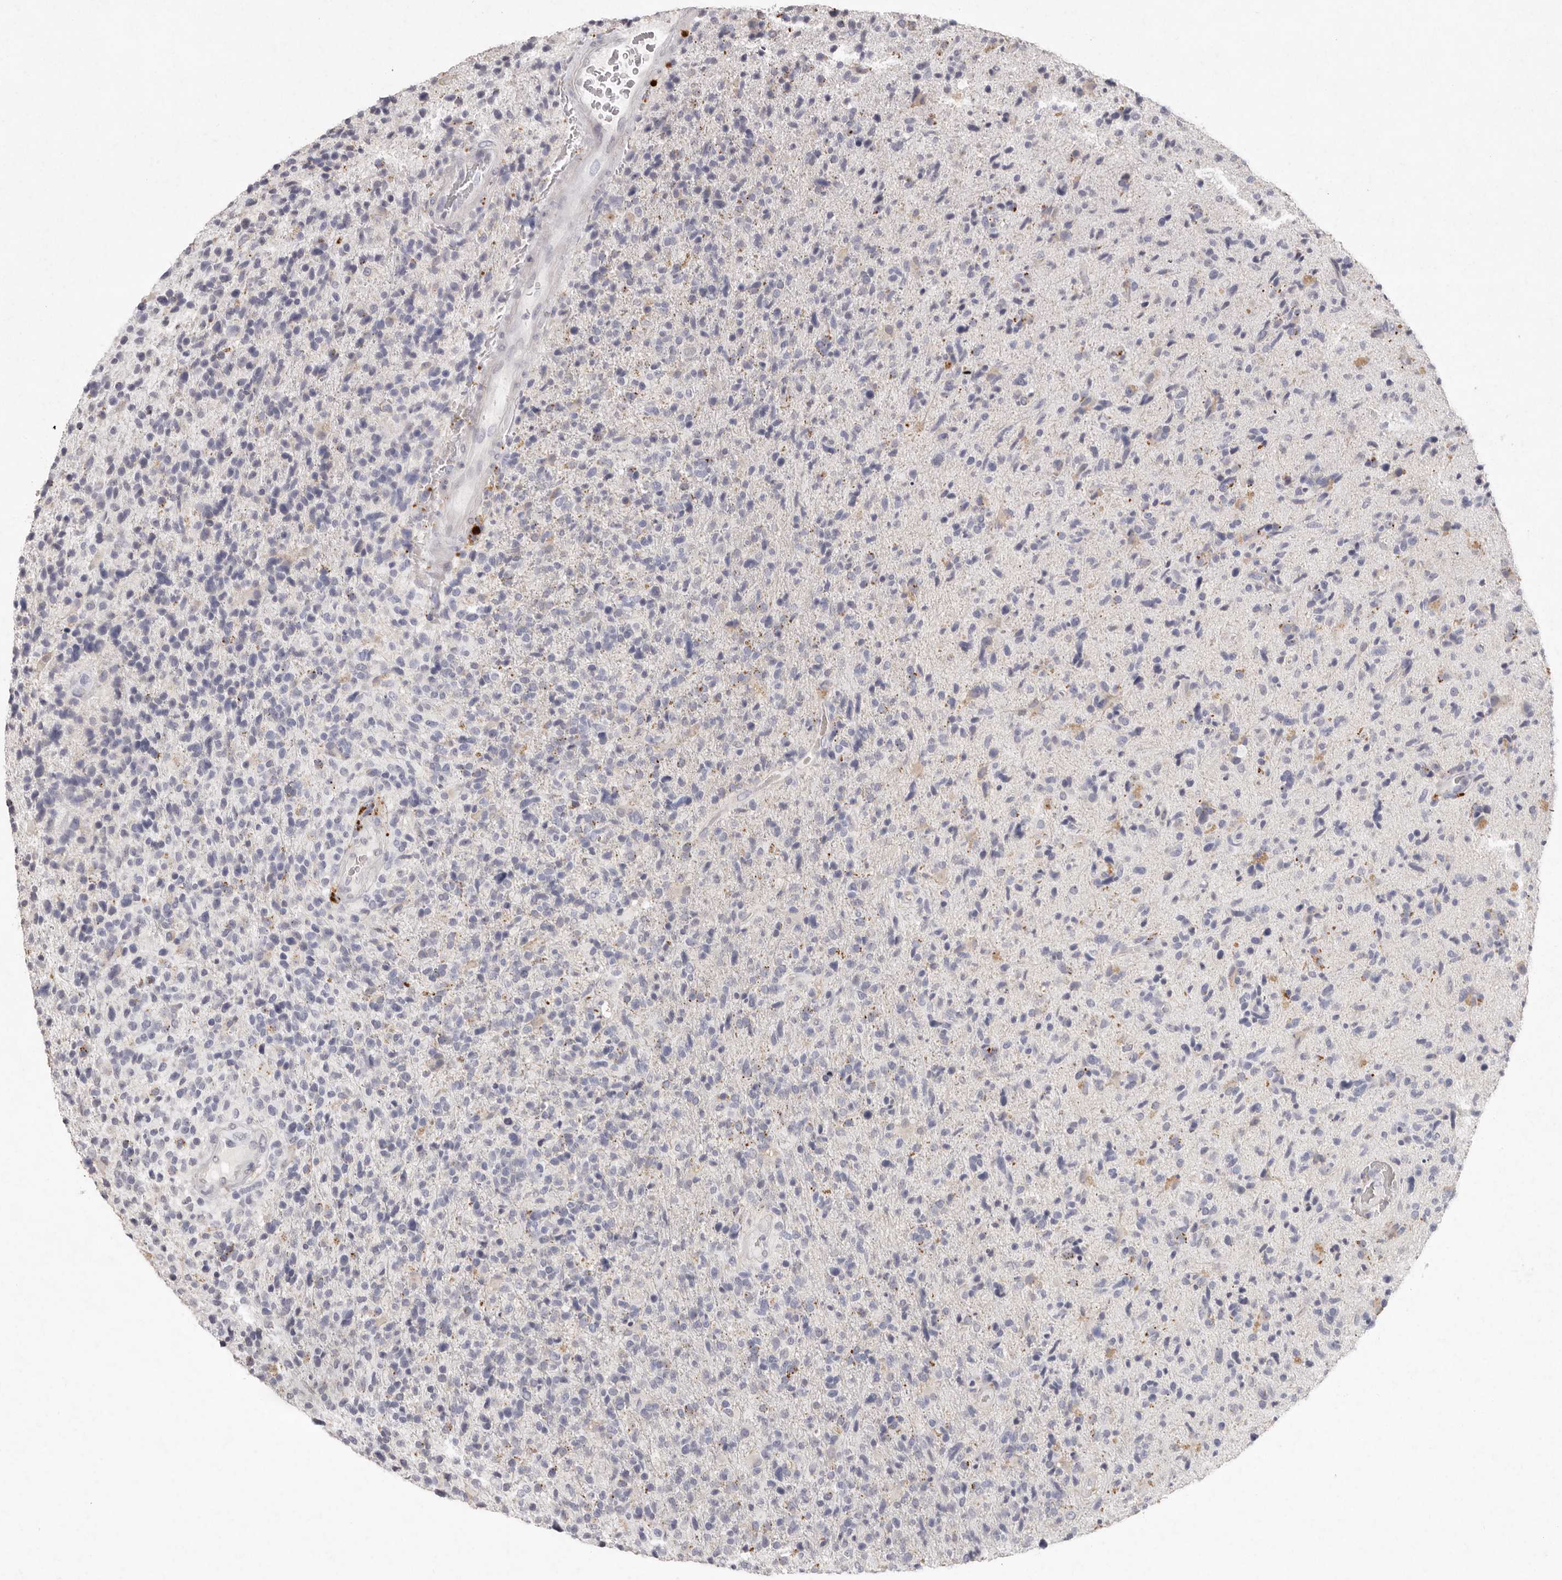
{"staining": {"intensity": "negative", "quantity": "none", "location": "none"}, "tissue": "glioma", "cell_type": "Tumor cells", "image_type": "cancer", "snomed": [{"axis": "morphology", "description": "Glioma, malignant, High grade"}, {"axis": "topography", "description": "Brain"}], "caption": "DAB (3,3'-diaminobenzidine) immunohistochemical staining of glioma reveals no significant positivity in tumor cells. The staining was performed using DAB (3,3'-diaminobenzidine) to visualize the protein expression in brown, while the nuclei were stained in blue with hematoxylin (Magnification: 20x).", "gene": "FAM185A", "patient": {"sex": "male", "age": 72}}